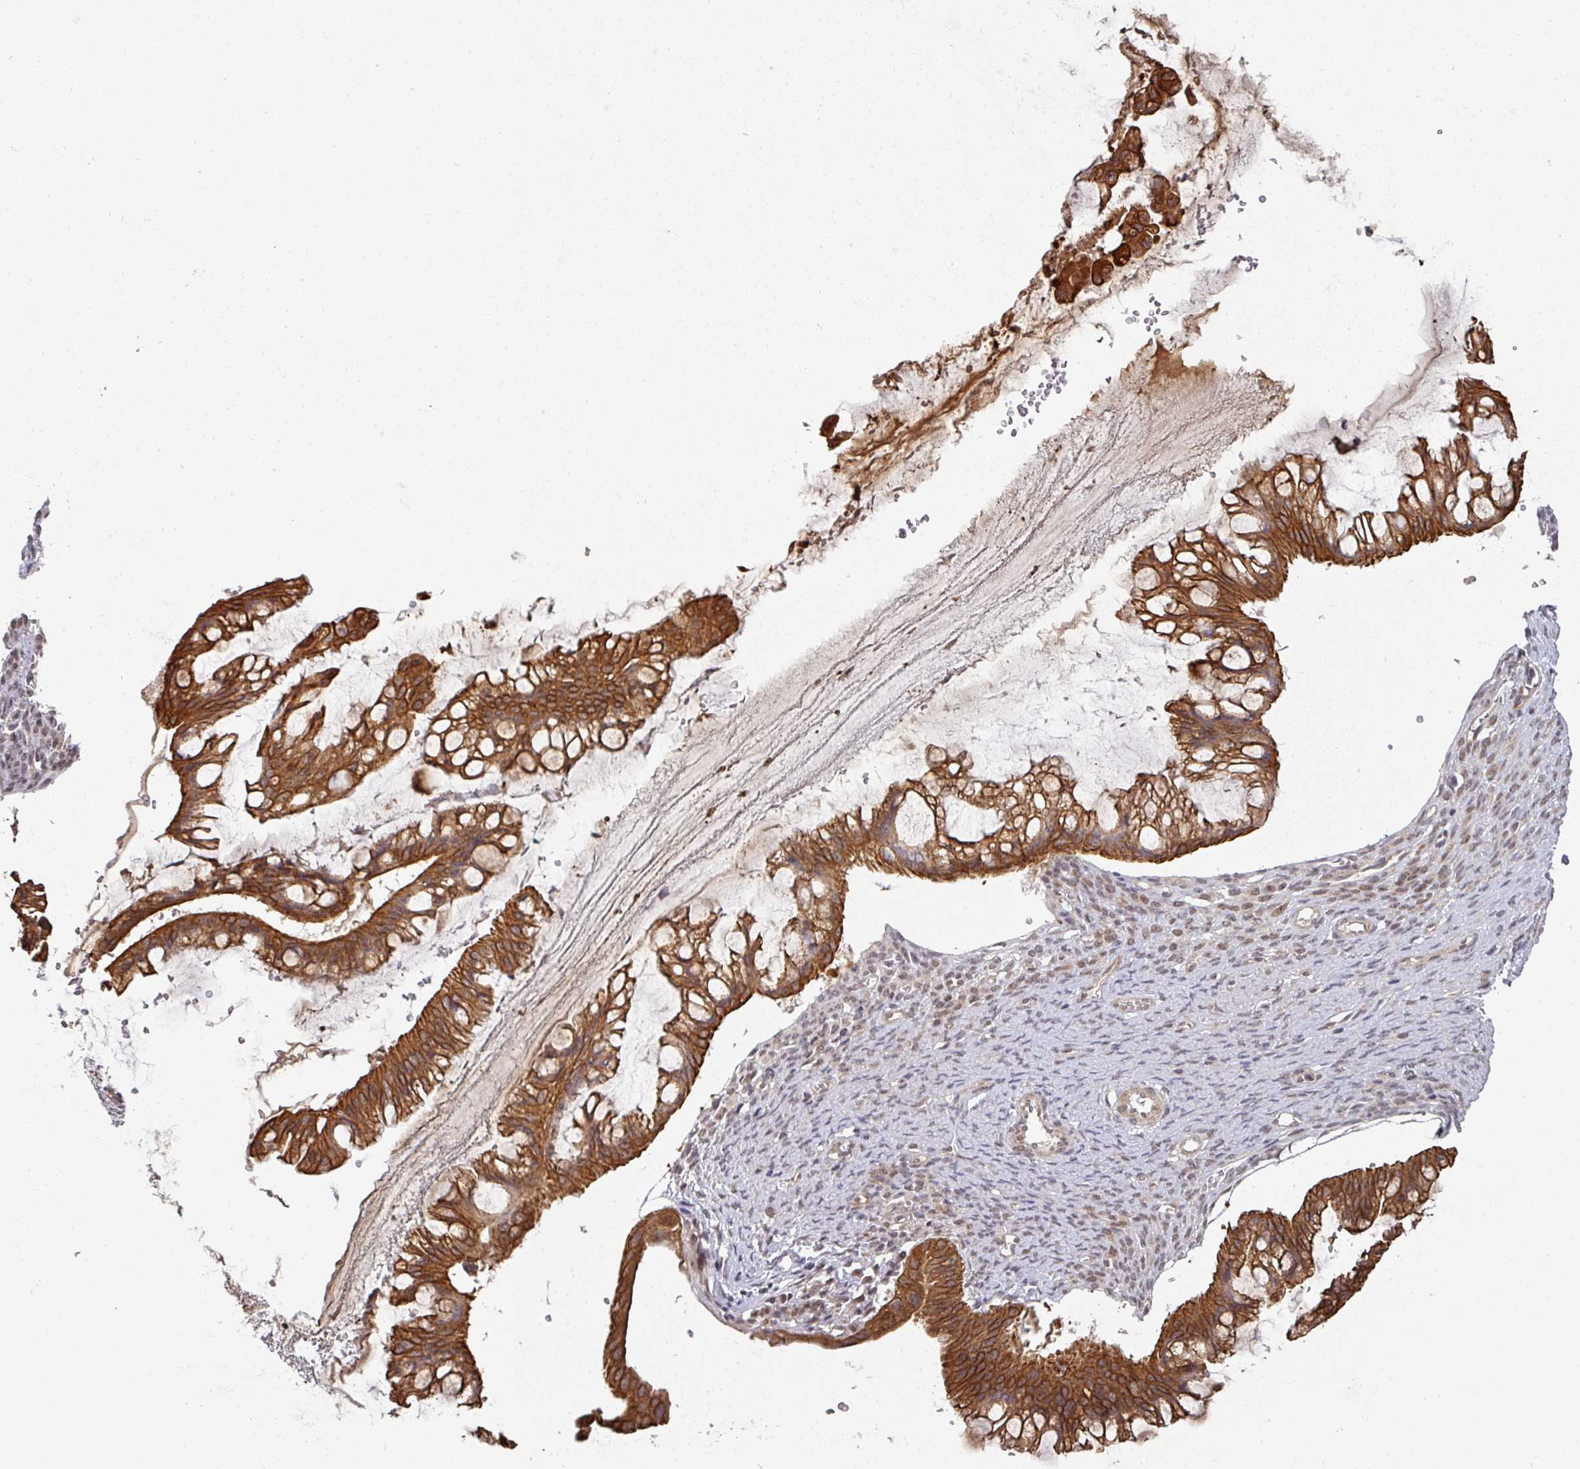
{"staining": {"intensity": "strong", "quantity": ">75%", "location": "cytoplasmic/membranous"}, "tissue": "ovarian cancer", "cell_type": "Tumor cells", "image_type": "cancer", "snomed": [{"axis": "morphology", "description": "Cystadenocarcinoma, mucinous, NOS"}, {"axis": "topography", "description": "Ovary"}], "caption": "Ovarian cancer stained with a brown dye demonstrates strong cytoplasmic/membranous positive expression in approximately >75% of tumor cells.", "gene": "GTF2H3", "patient": {"sex": "female", "age": 73}}